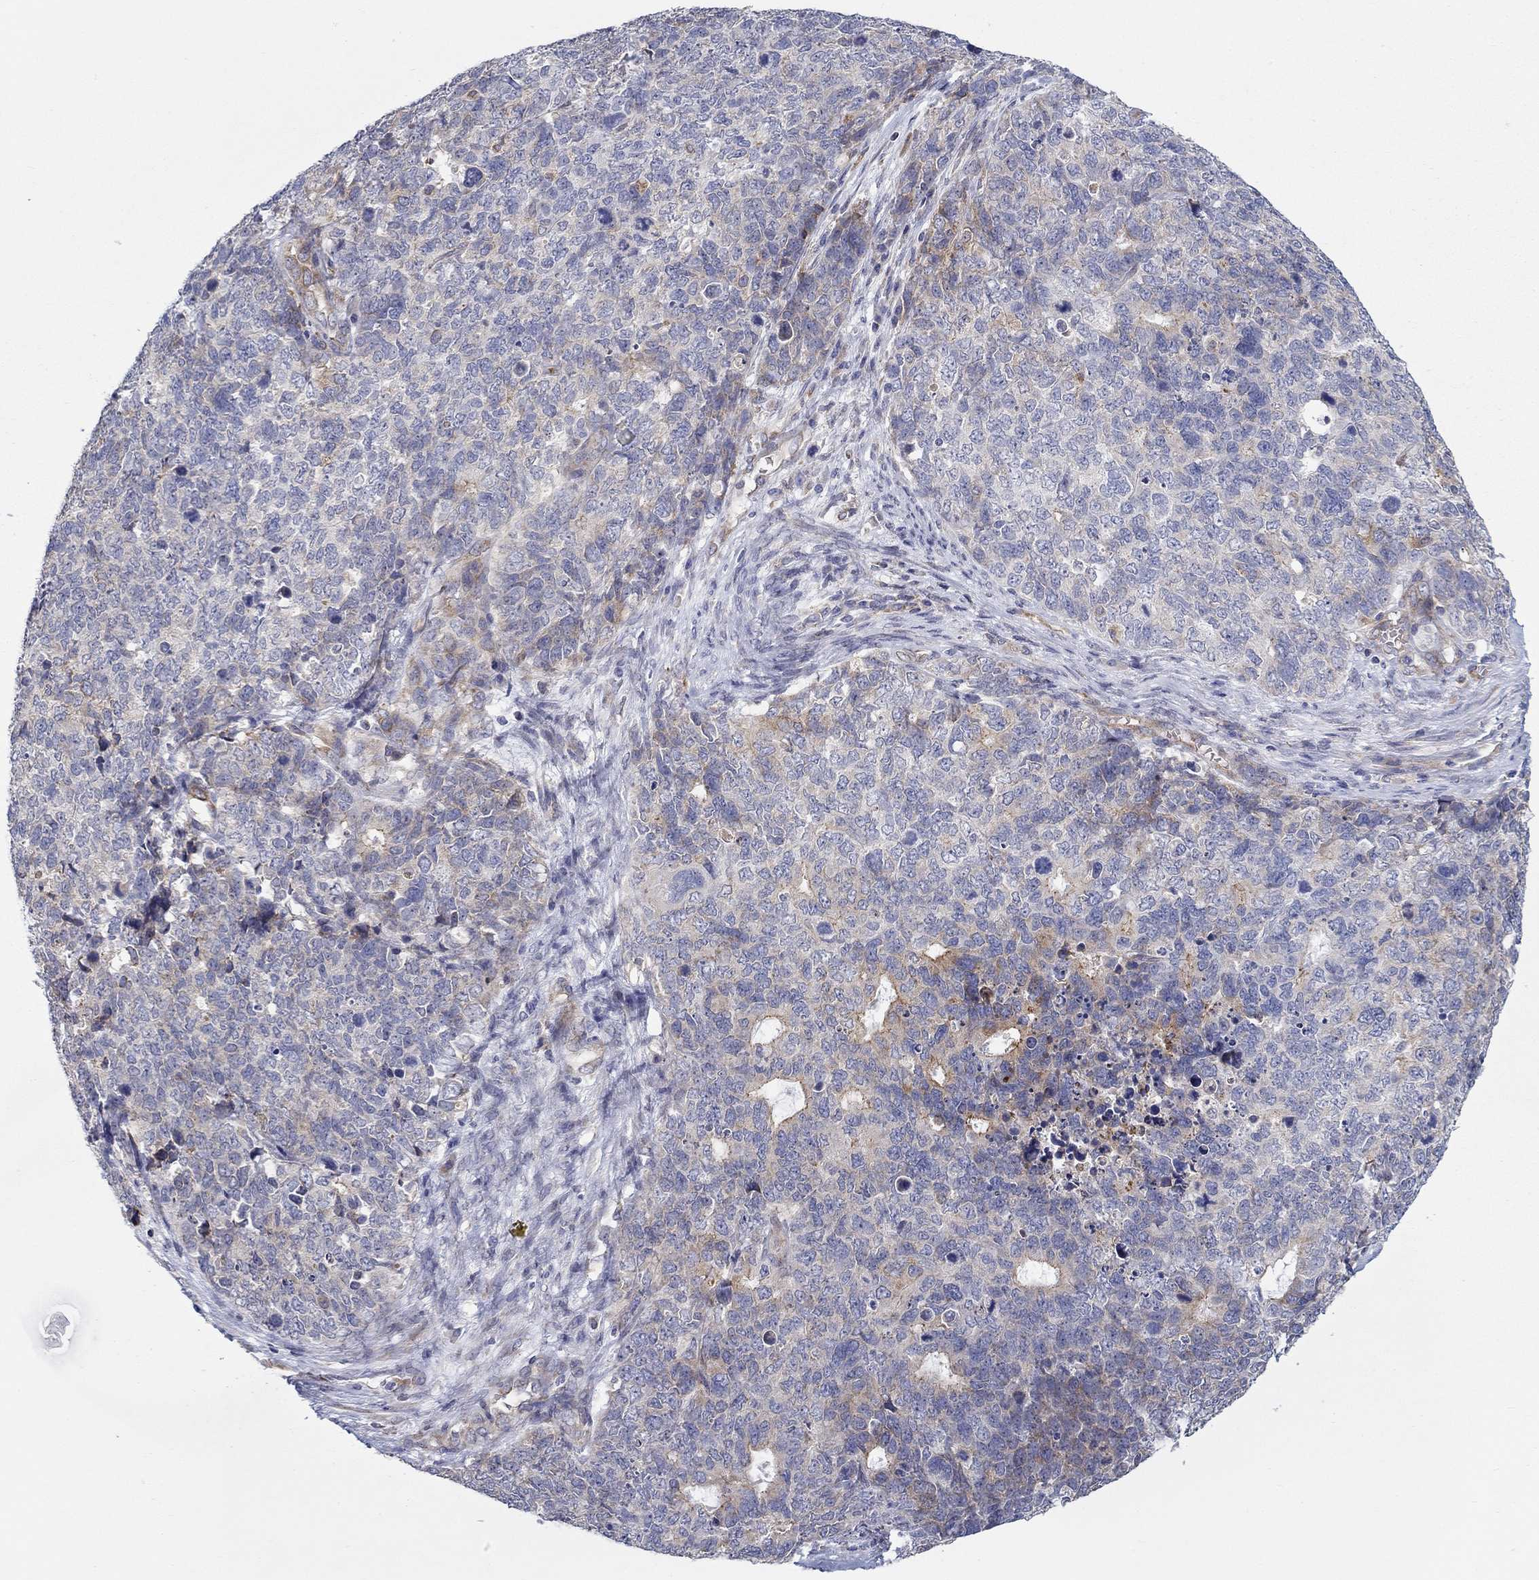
{"staining": {"intensity": "moderate", "quantity": "<25%", "location": "cytoplasmic/membranous"}, "tissue": "cervical cancer", "cell_type": "Tumor cells", "image_type": "cancer", "snomed": [{"axis": "morphology", "description": "Squamous cell carcinoma, NOS"}, {"axis": "topography", "description": "Cervix"}], "caption": "Immunohistochemical staining of cervical cancer reveals low levels of moderate cytoplasmic/membranous positivity in approximately <25% of tumor cells.", "gene": "QRFPR", "patient": {"sex": "female", "age": 63}}